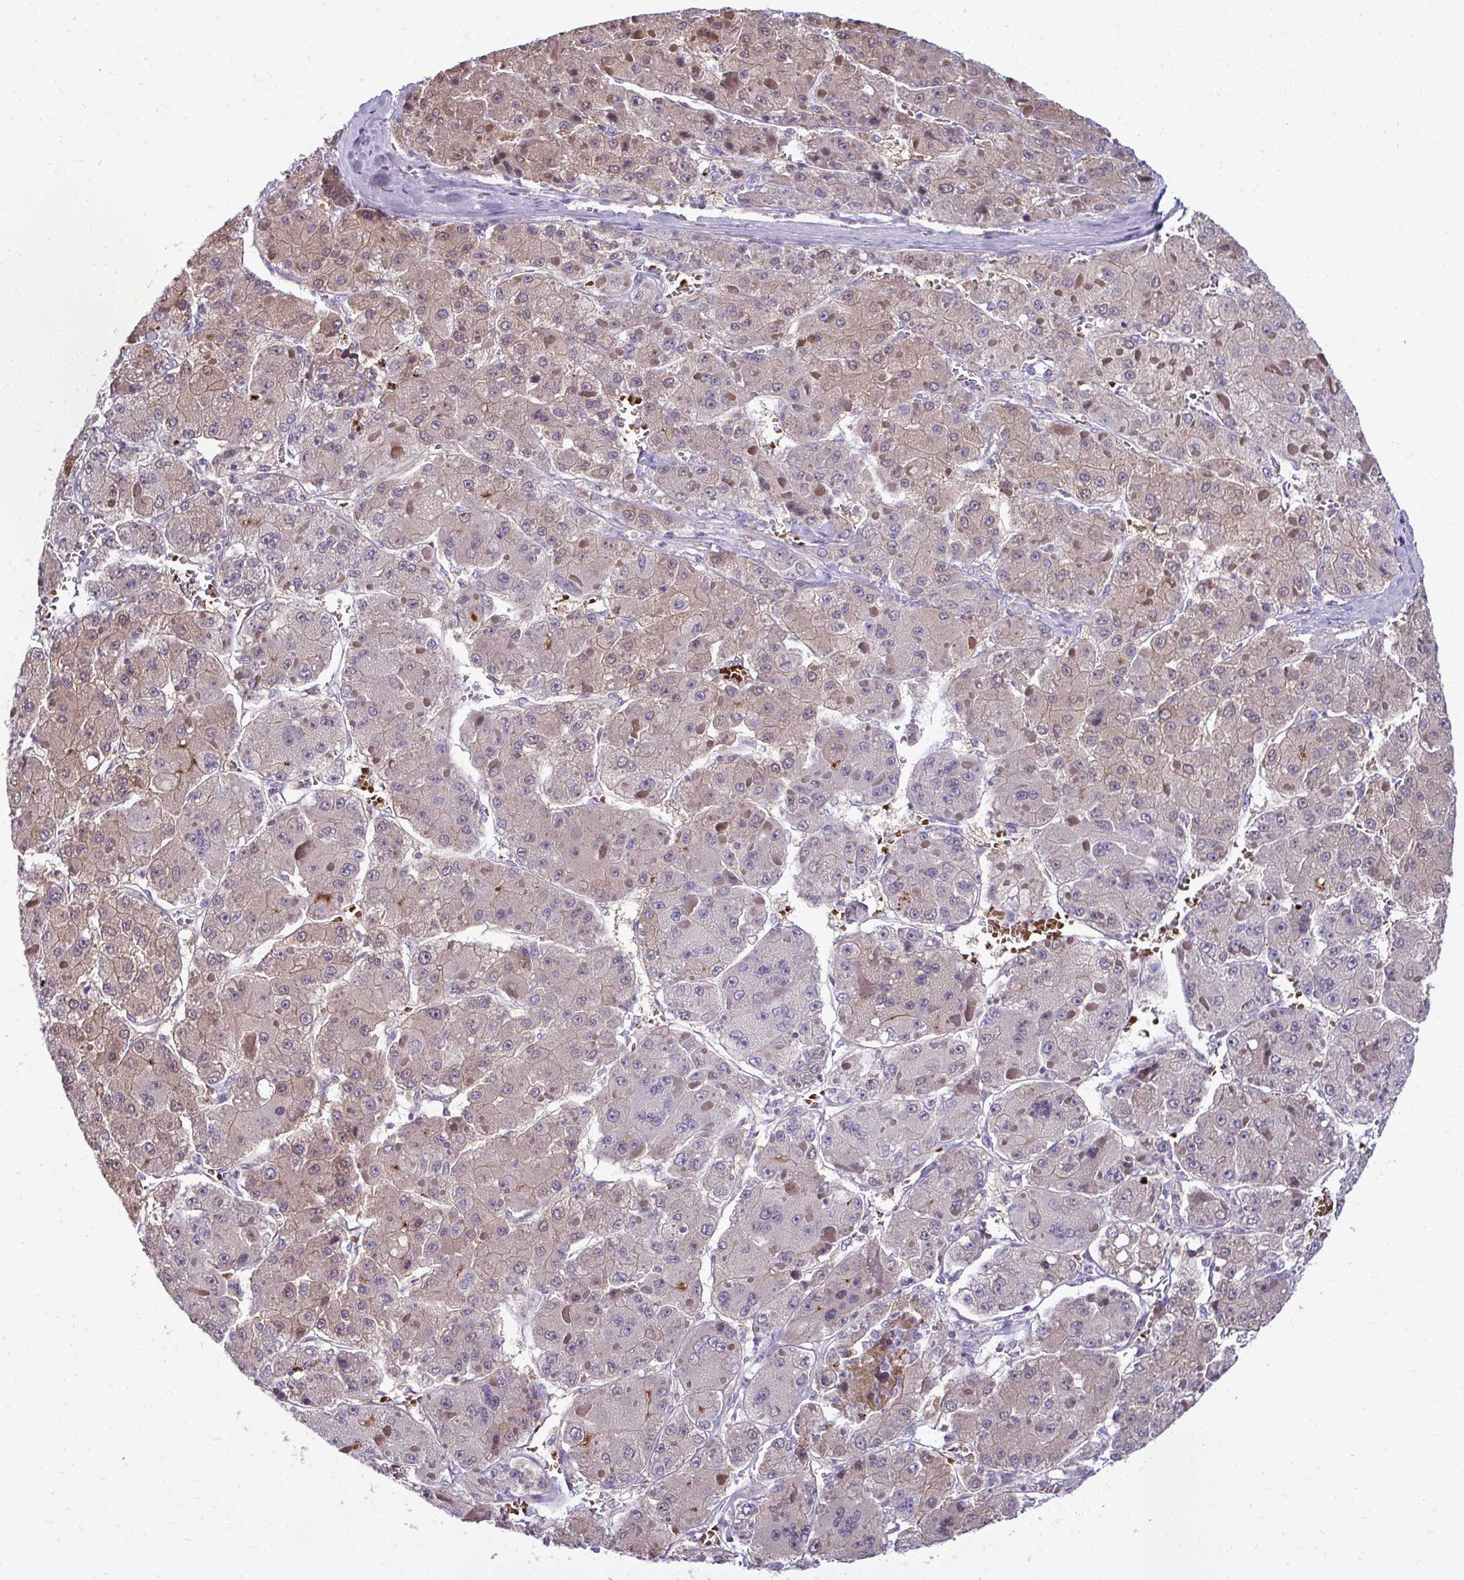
{"staining": {"intensity": "weak", "quantity": "<25%", "location": "cytoplasmic/membranous"}, "tissue": "liver cancer", "cell_type": "Tumor cells", "image_type": "cancer", "snomed": [{"axis": "morphology", "description": "Carcinoma, Hepatocellular, NOS"}, {"axis": "topography", "description": "Liver"}], "caption": "Immunohistochemistry of human liver hepatocellular carcinoma exhibits no positivity in tumor cells.", "gene": "SLC14A1", "patient": {"sex": "female", "age": 73}}